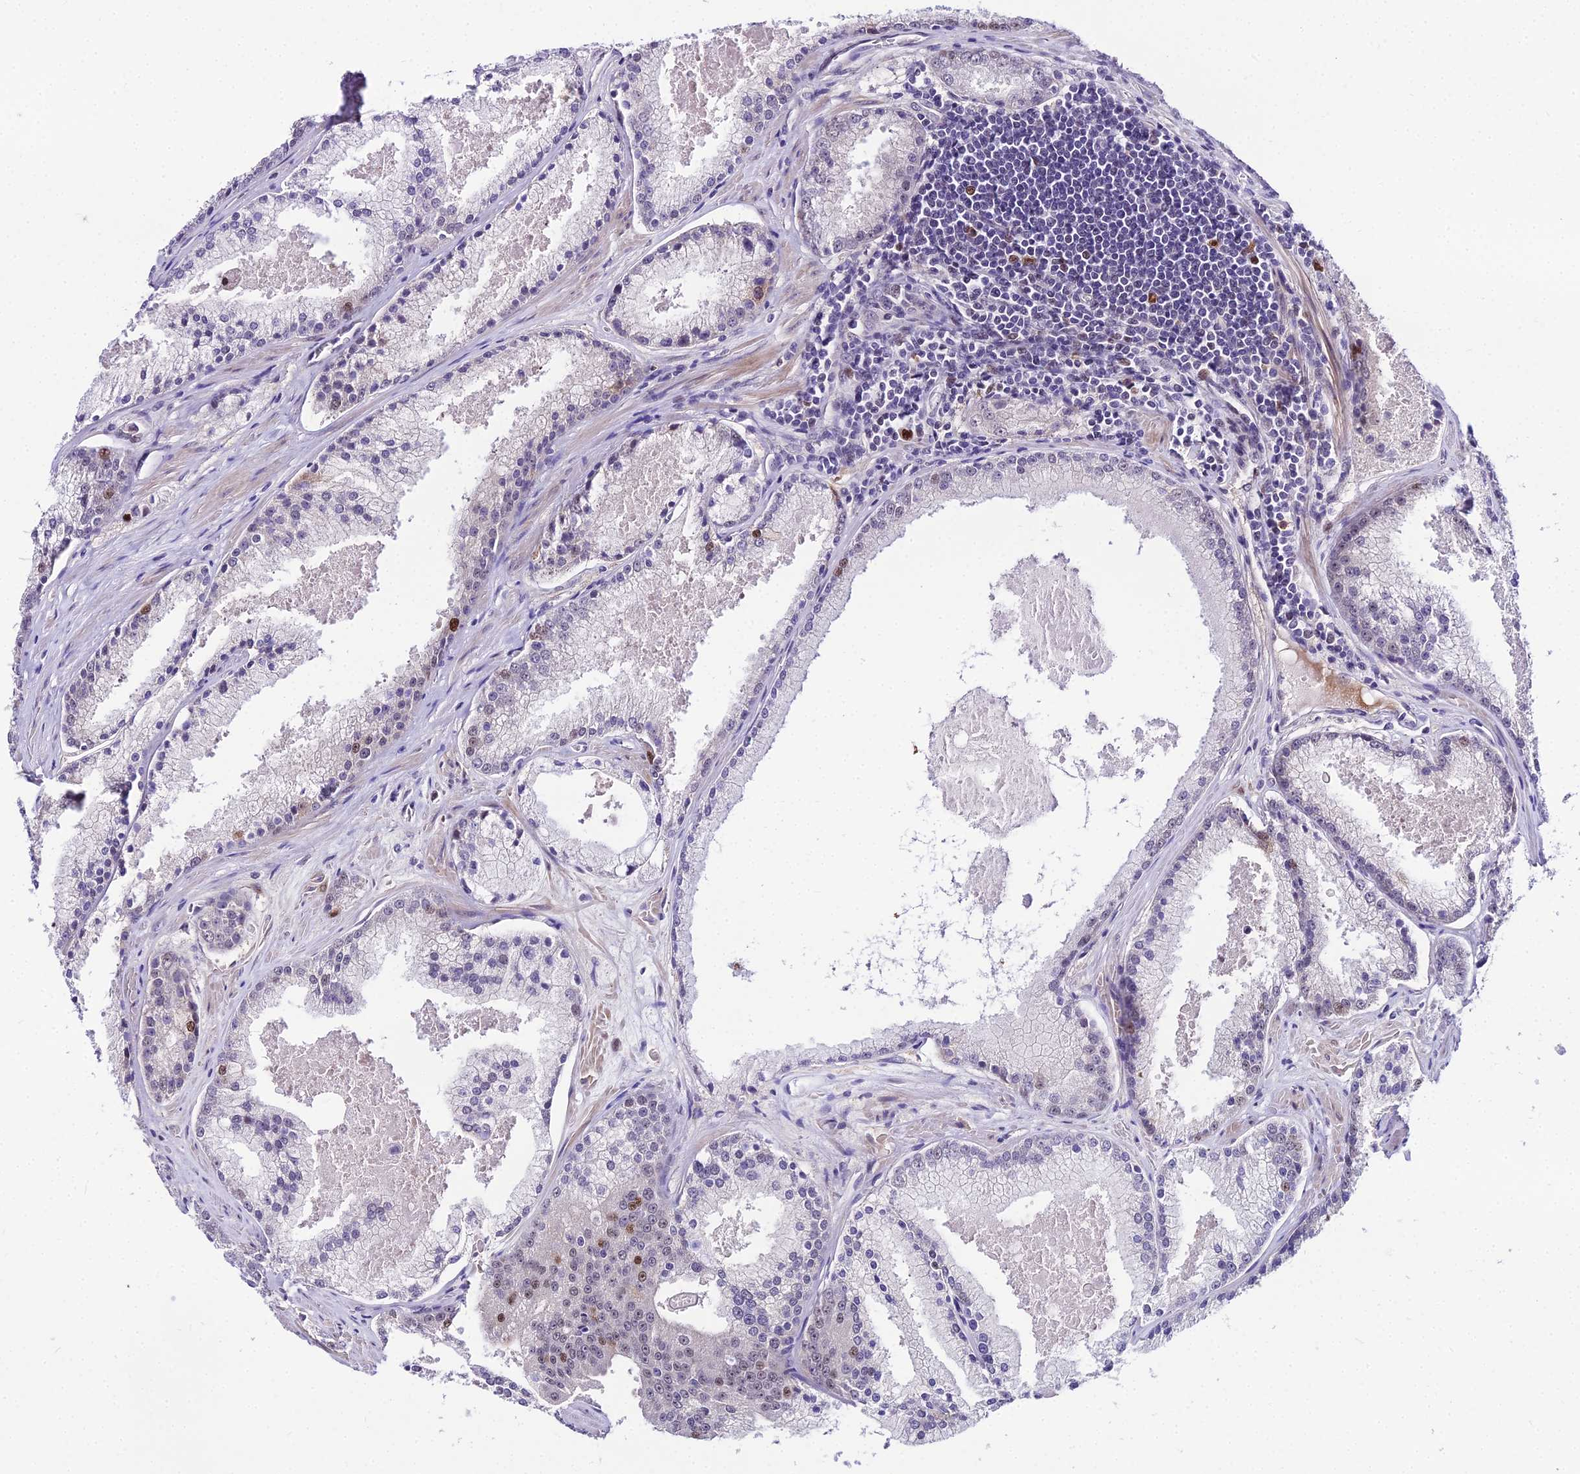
{"staining": {"intensity": "strong", "quantity": "<25%", "location": "nuclear"}, "tissue": "prostate cancer", "cell_type": "Tumor cells", "image_type": "cancer", "snomed": [{"axis": "morphology", "description": "Adenocarcinoma, High grade"}, {"axis": "topography", "description": "Prostate"}], "caption": "Immunohistochemistry (IHC) of prostate cancer (high-grade adenocarcinoma) exhibits medium levels of strong nuclear expression in approximately <25% of tumor cells. The staining was performed using DAB, with brown indicating positive protein expression. Nuclei are stained blue with hematoxylin.", "gene": "TRIML2", "patient": {"sex": "male", "age": 61}}